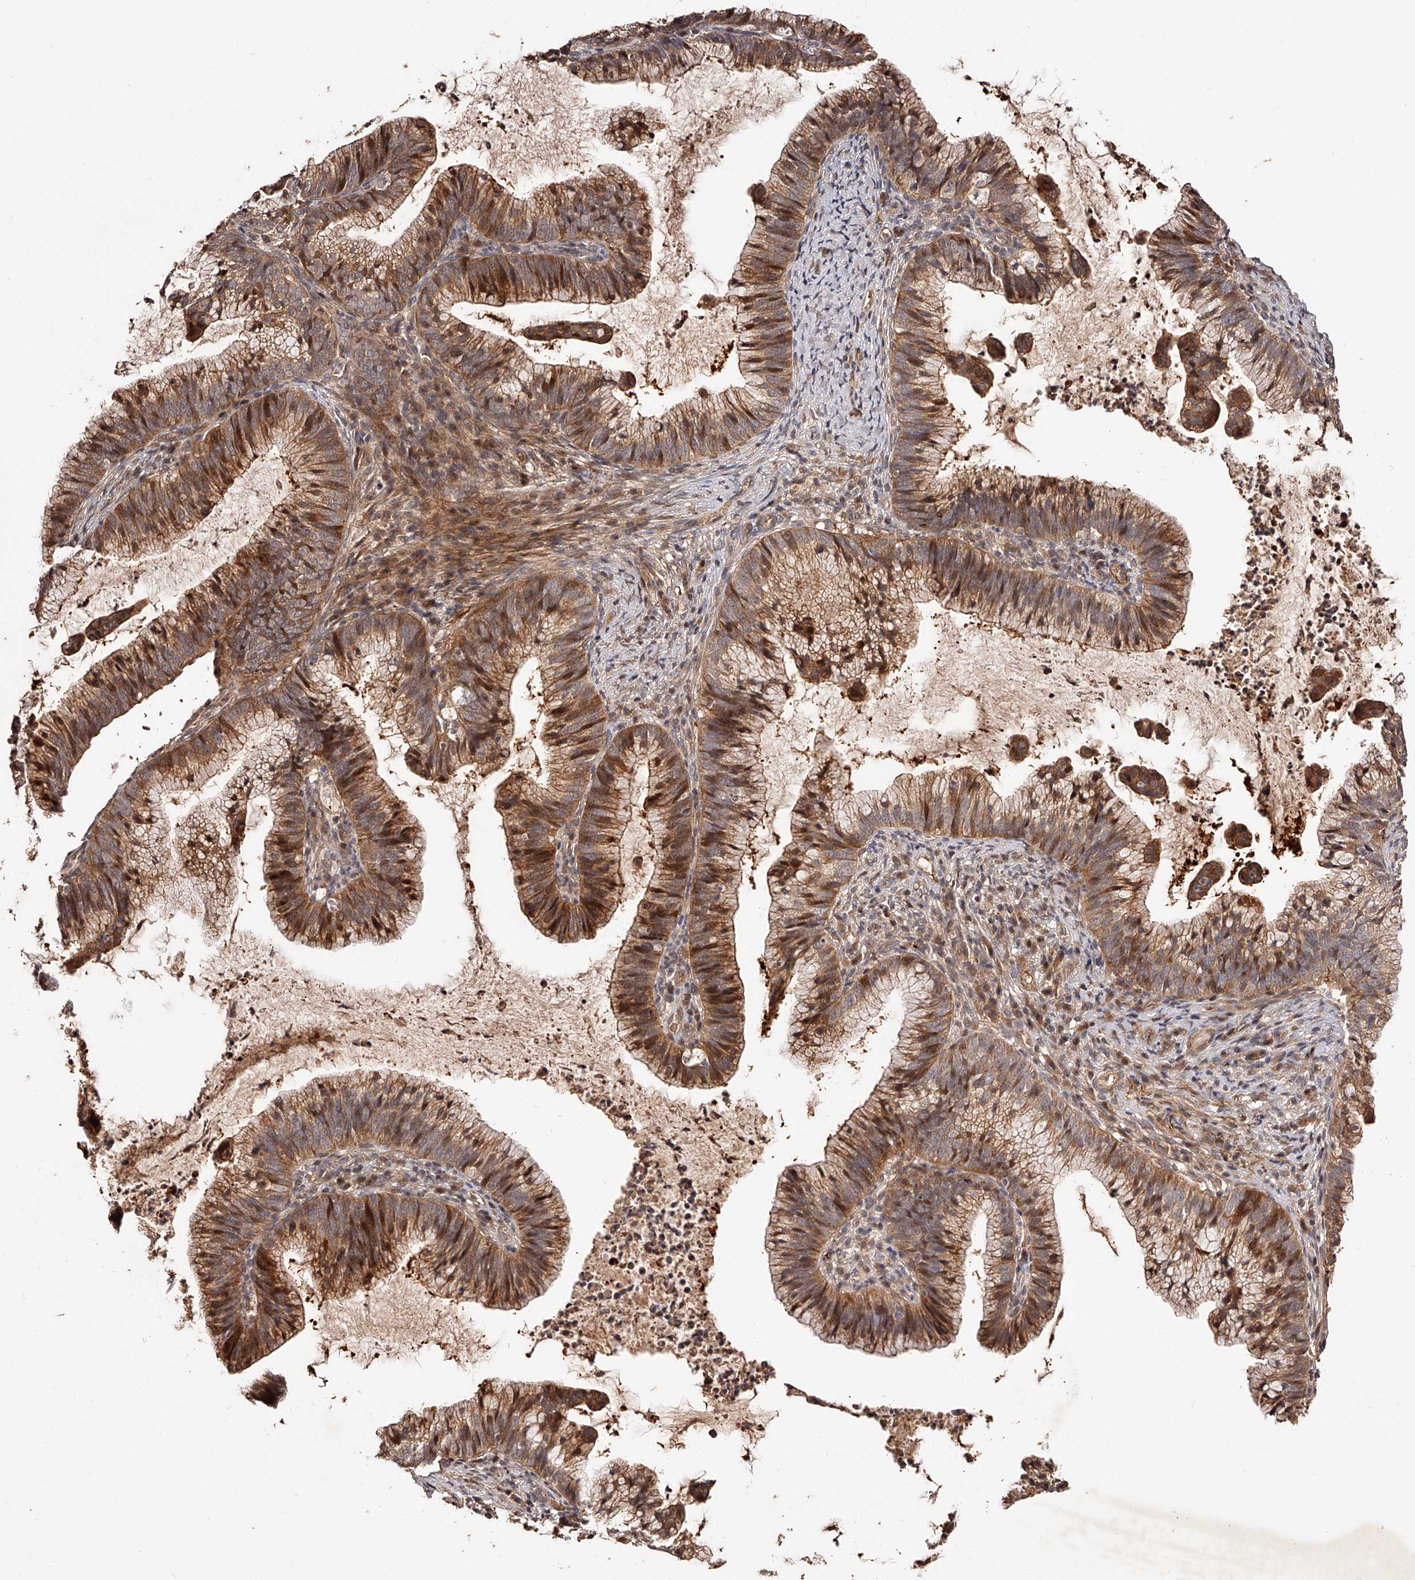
{"staining": {"intensity": "moderate", "quantity": ">75%", "location": "cytoplasmic/membranous,nuclear"}, "tissue": "cervical cancer", "cell_type": "Tumor cells", "image_type": "cancer", "snomed": [{"axis": "morphology", "description": "Adenocarcinoma, NOS"}, {"axis": "topography", "description": "Cervix"}], "caption": "Brown immunohistochemical staining in adenocarcinoma (cervical) demonstrates moderate cytoplasmic/membranous and nuclear expression in approximately >75% of tumor cells.", "gene": "CUL7", "patient": {"sex": "female", "age": 36}}